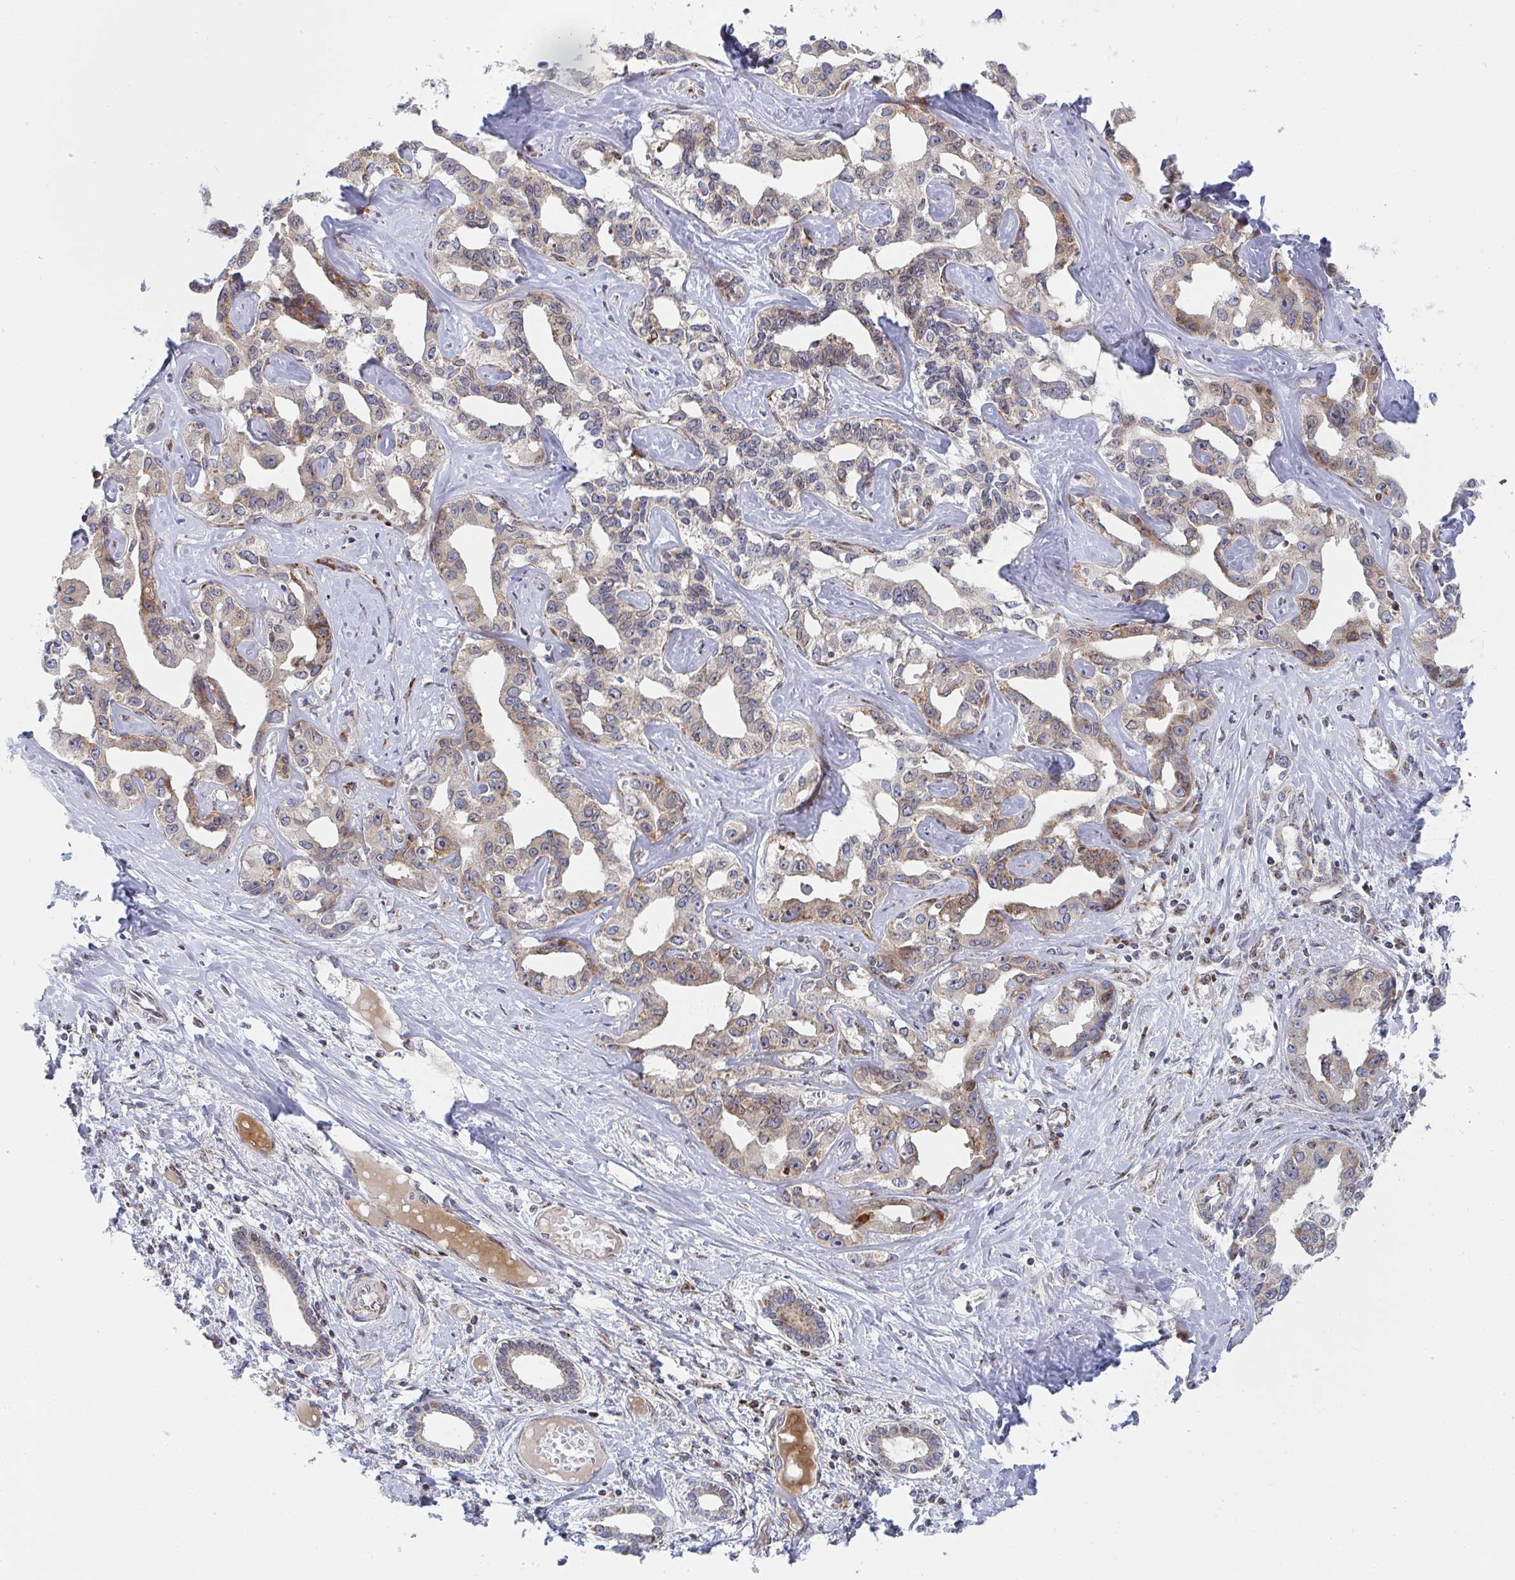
{"staining": {"intensity": "moderate", "quantity": "25%-75%", "location": "cytoplasmic/membranous"}, "tissue": "liver cancer", "cell_type": "Tumor cells", "image_type": "cancer", "snomed": [{"axis": "morphology", "description": "Cholangiocarcinoma"}, {"axis": "topography", "description": "Liver"}], "caption": "Cholangiocarcinoma (liver) stained with a brown dye reveals moderate cytoplasmic/membranous positive staining in approximately 25%-75% of tumor cells.", "gene": "PRKCH", "patient": {"sex": "male", "age": 59}}